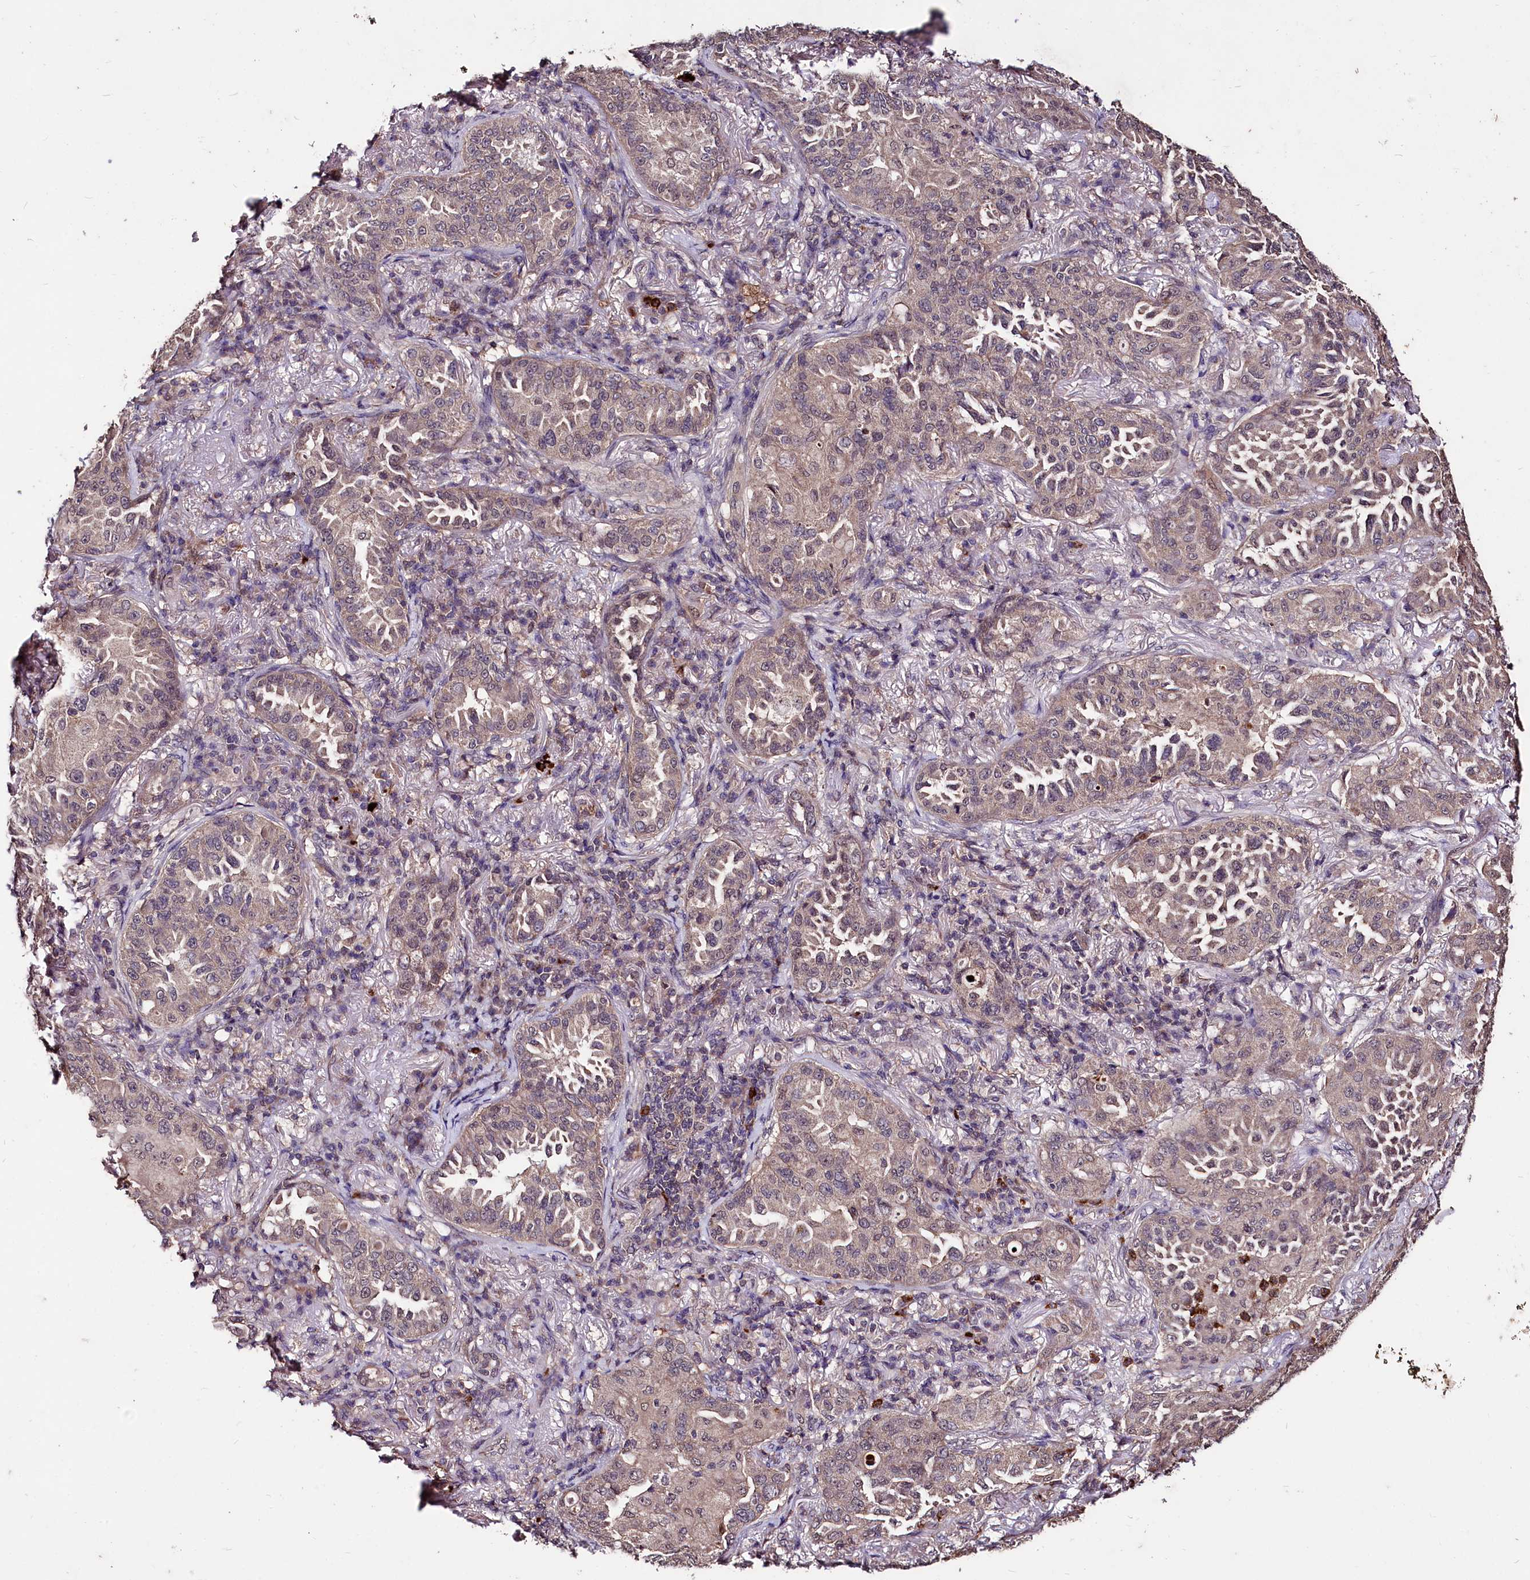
{"staining": {"intensity": "weak", "quantity": "<25%", "location": "cytoplasmic/membranous,nuclear"}, "tissue": "lung cancer", "cell_type": "Tumor cells", "image_type": "cancer", "snomed": [{"axis": "morphology", "description": "Adenocarcinoma, NOS"}, {"axis": "topography", "description": "Lung"}], "caption": "Human adenocarcinoma (lung) stained for a protein using immunohistochemistry demonstrates no expression in tumor cells.", "gene": "KLRB1", "patient": {"sex": "female", "age": 69}}